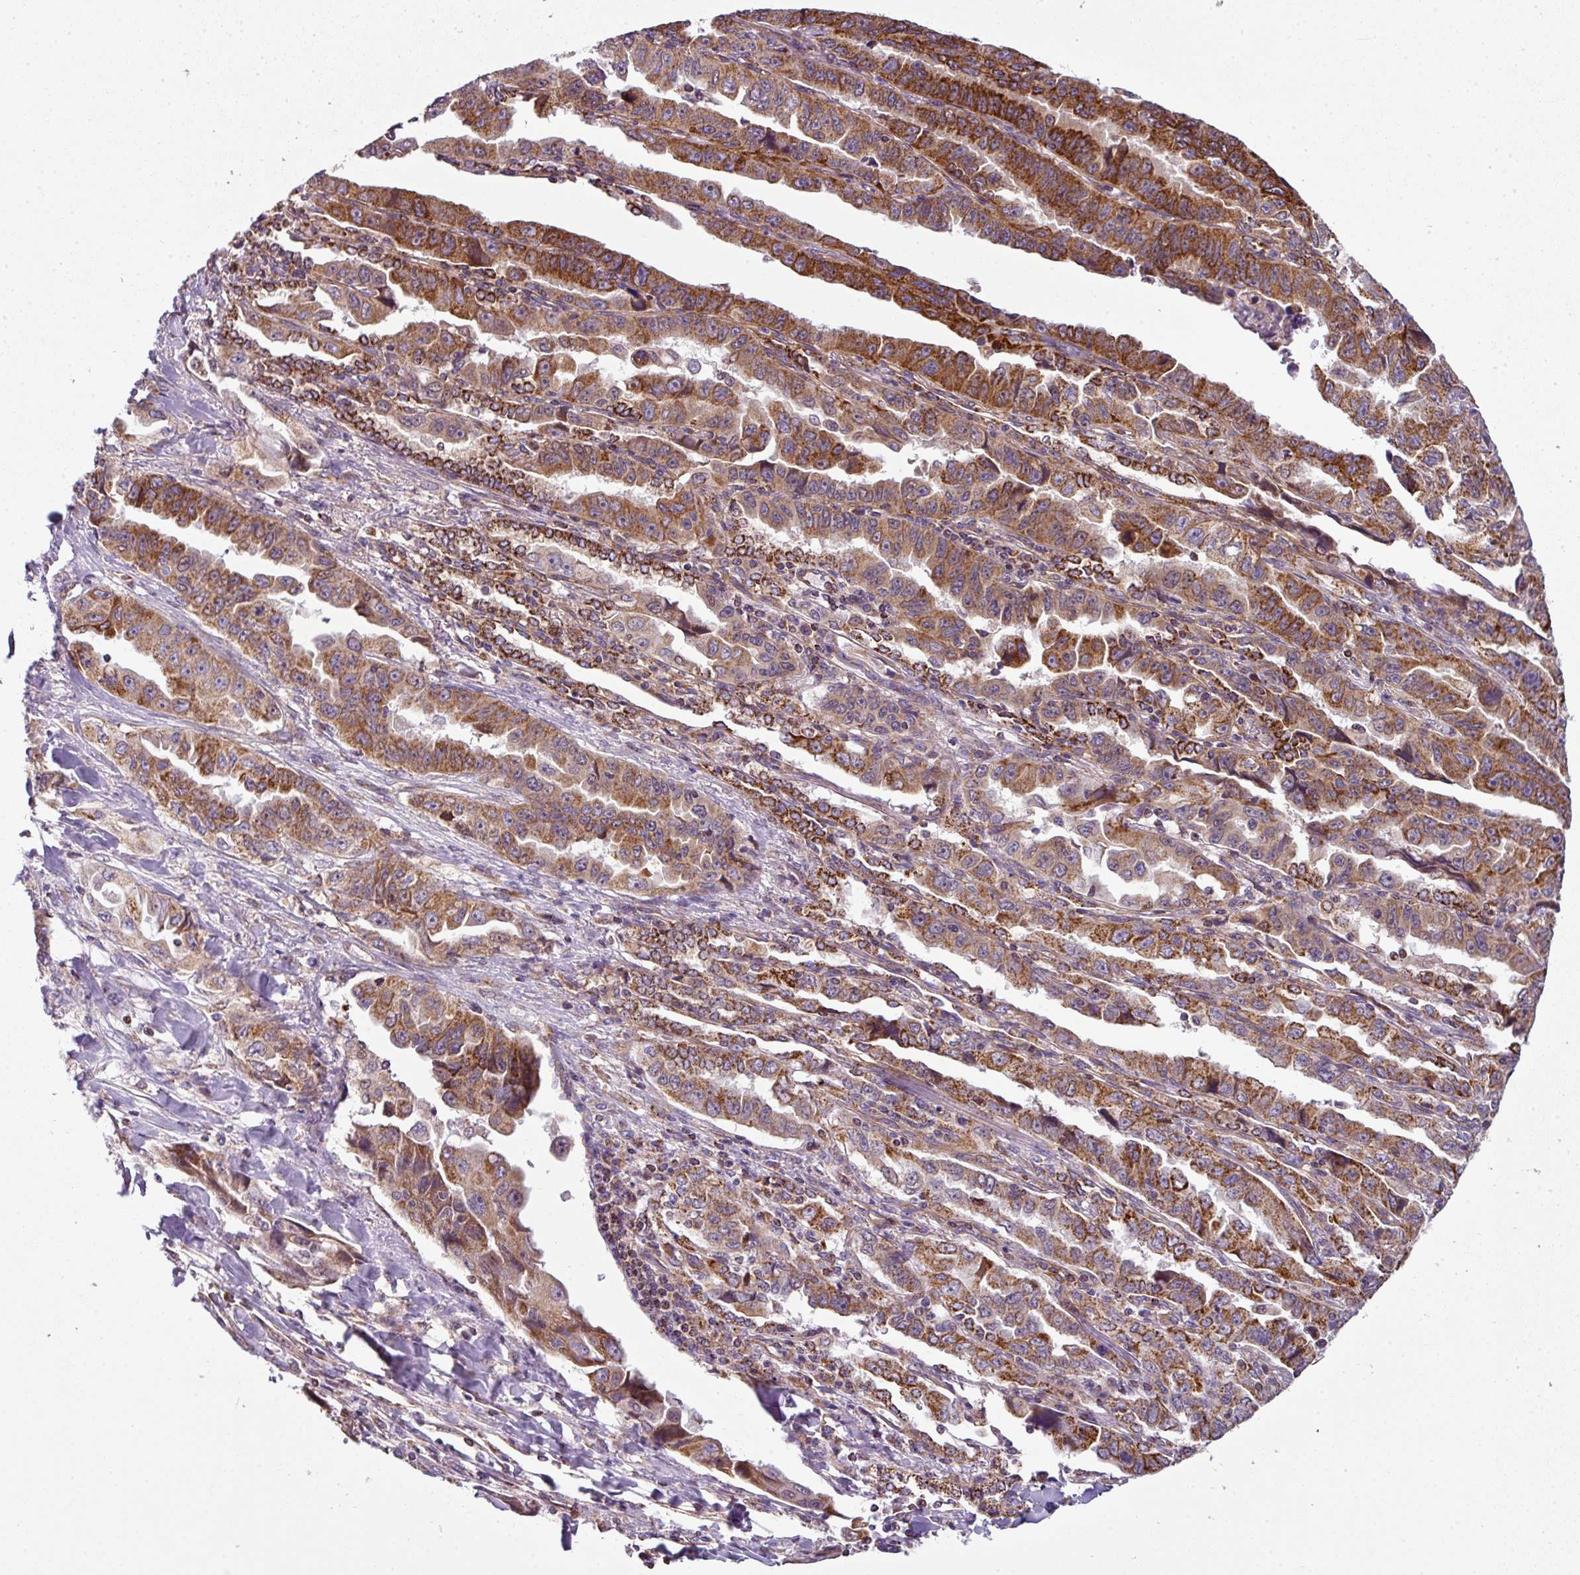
{"staining": {"intensity": "moderate", "quantity": ">75%", "location": "cytoplasmic/membranous"}, "tissue": "lung cancer", "cell_type": "Tumor cells", "image_type": "cancer", "snomed": [{"axis": "morphology", "description": "Adenocarcinoma, NOS"}, {"axis": "topography", "description": "Lung"}], "caption": "Human lung adenocarcinoma stained for a protein (brown) demonstrates moderate cytoplasmic/membranous positive positivity in about >75% of tumor cells.", "gene": "PRELID3B", "patient": {"sex": "female", "age": 51}}